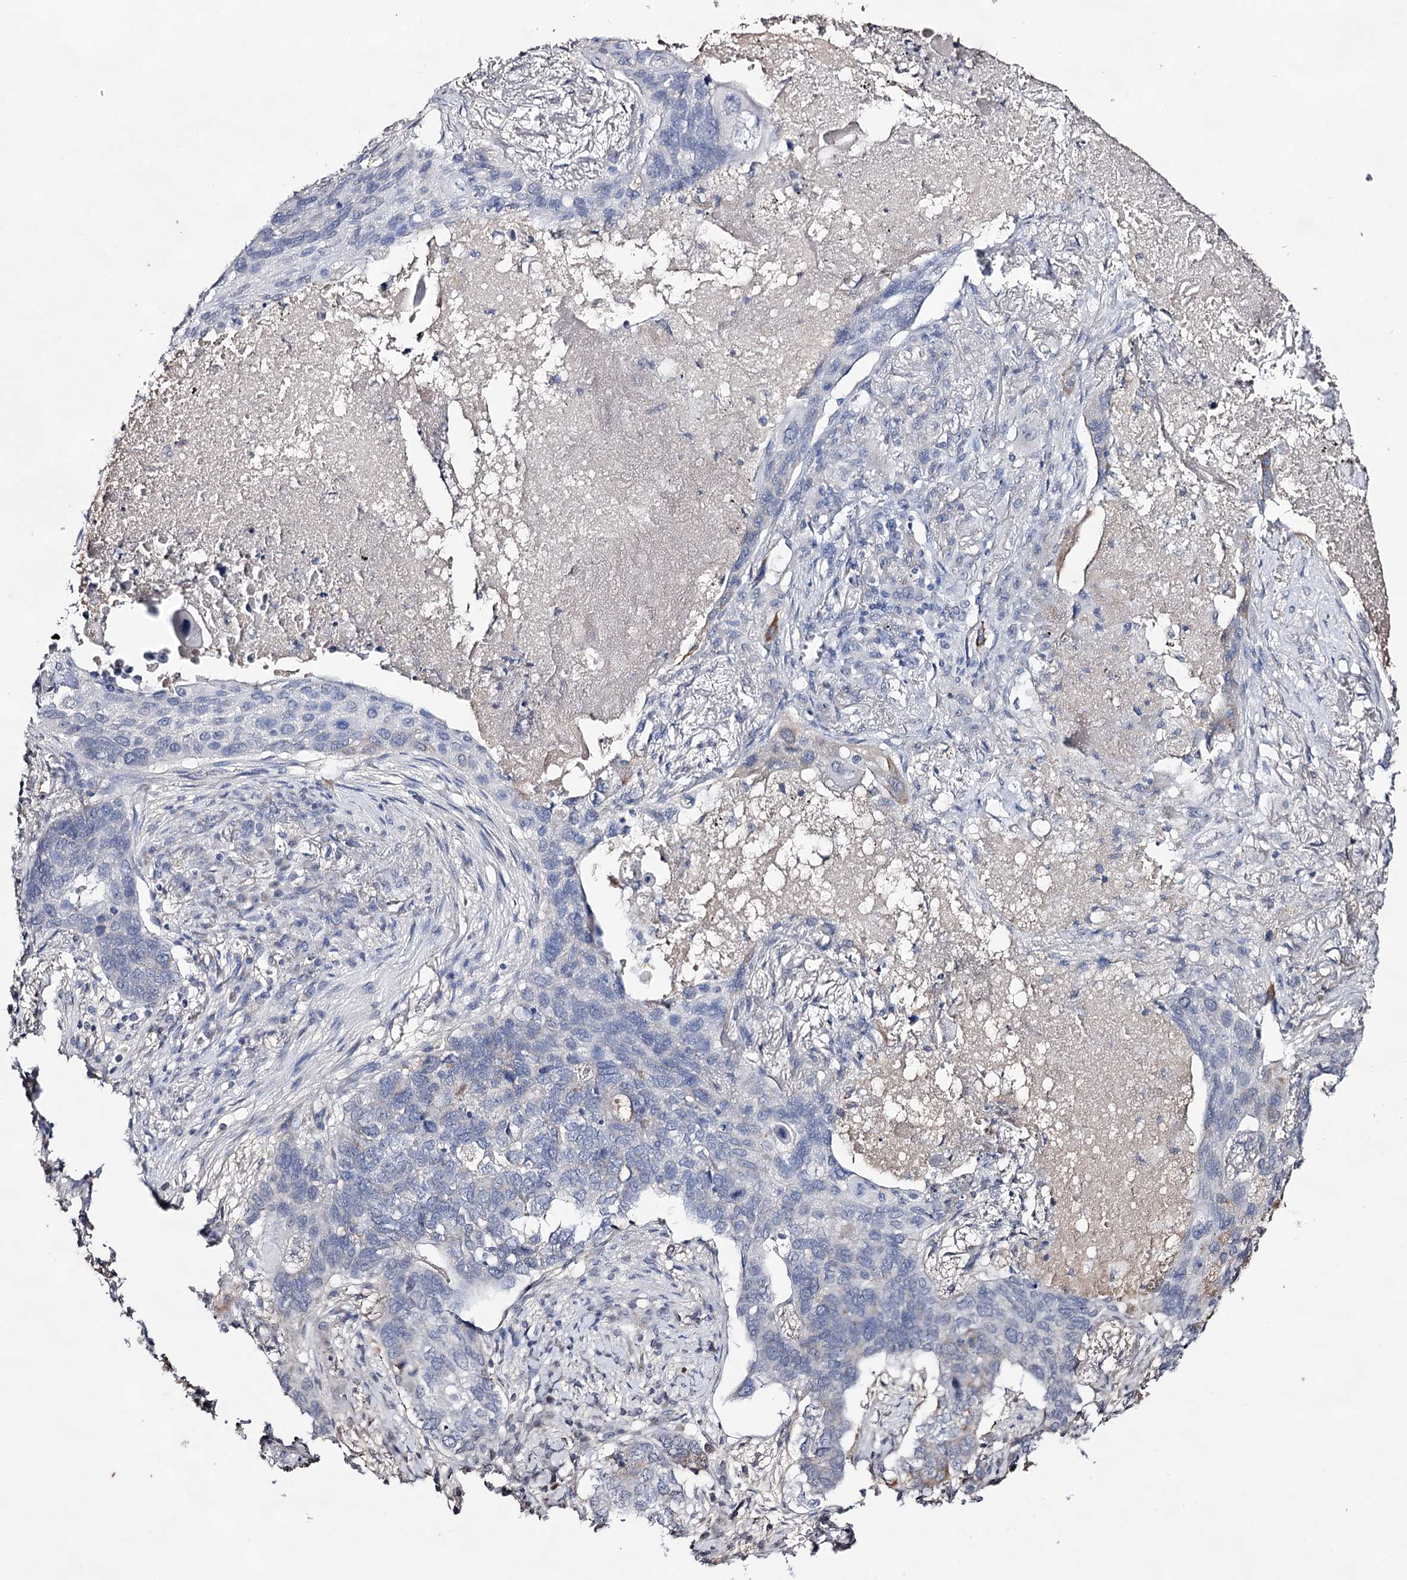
{"staining": {"intensity": "negative", "quantity": "none", "location": "none"}, "tissue": "lung cancer", "cell_type": "Tumor cells", "image_type": "cancer", "snomed": [{"axis": "morphology", "description": "Squamous cell carcinoma, NOS"}, {"axis": "topography", "description": "Lung"}], "caption": "The image shows no significant expression in tumor cells of lung squamous cell carcinoma. The staining was performed using DAB to visualize the protein expression in brown, while the nuclei were stained in blue with hematoxylin (Magnification: 20x).", "gene": "PLIN1", "patient": {"sex": "female", "age": 63}}